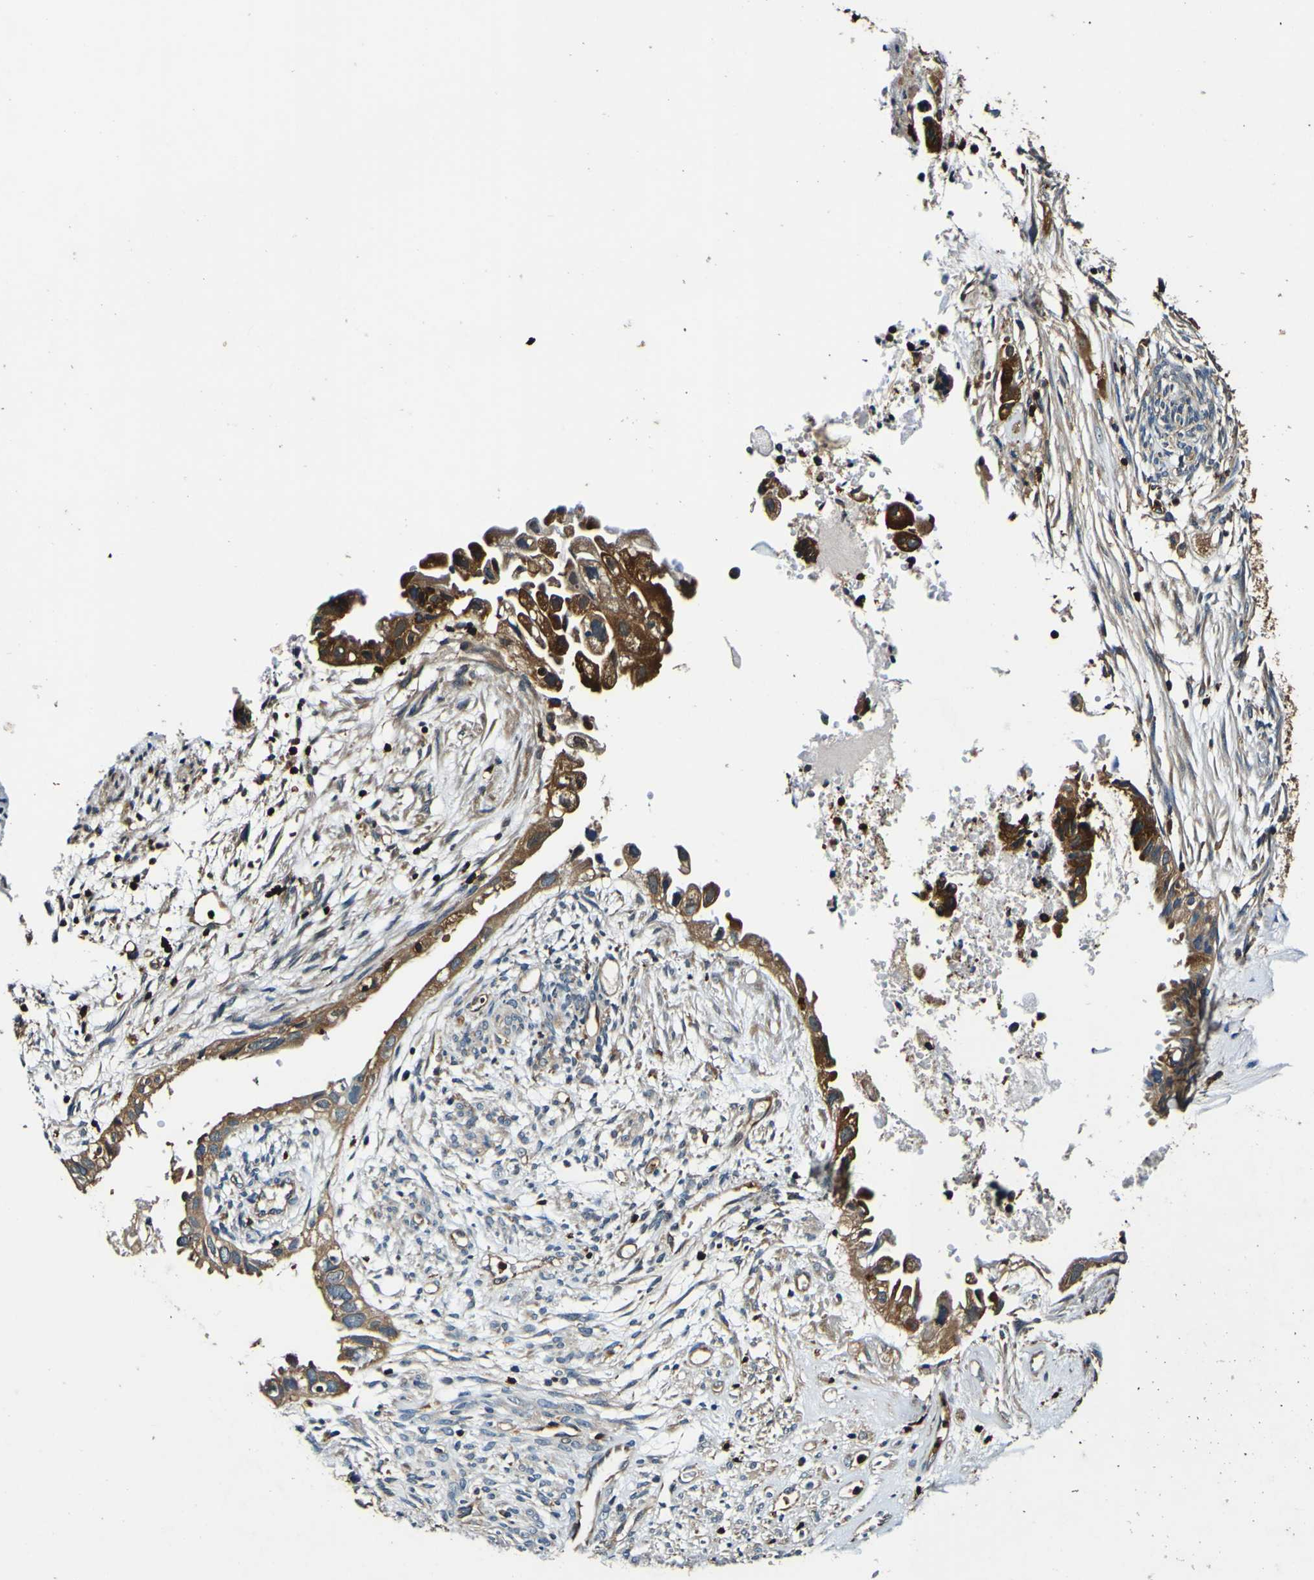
{"staining": {"intensity": "moderate", "quantity": ">75%", "location": "cytoplasmic/membranous"}, "tissue": "cervical cancer", "cell_type": "Tumor cells", "image_type": "cancer", "snomed": [{"axis": "morphology", "description": "Normal tissue, NOS"}, {"axis": "morphology", "description": "Adenocarcinoma, NOS"}, {"axis": "topography", "description": "Cervix"}, {"axis": "topography", "description": "Endometrium"}], "caption": "Immunohistochemistry (IHC) of human cervical cancer reveals medium levels of moderate cytoplasmic/membranous expression in approximately >75% of tumor cells.", "gene": "RHOT2", "patient": {"sex": "female", "age": 86}}